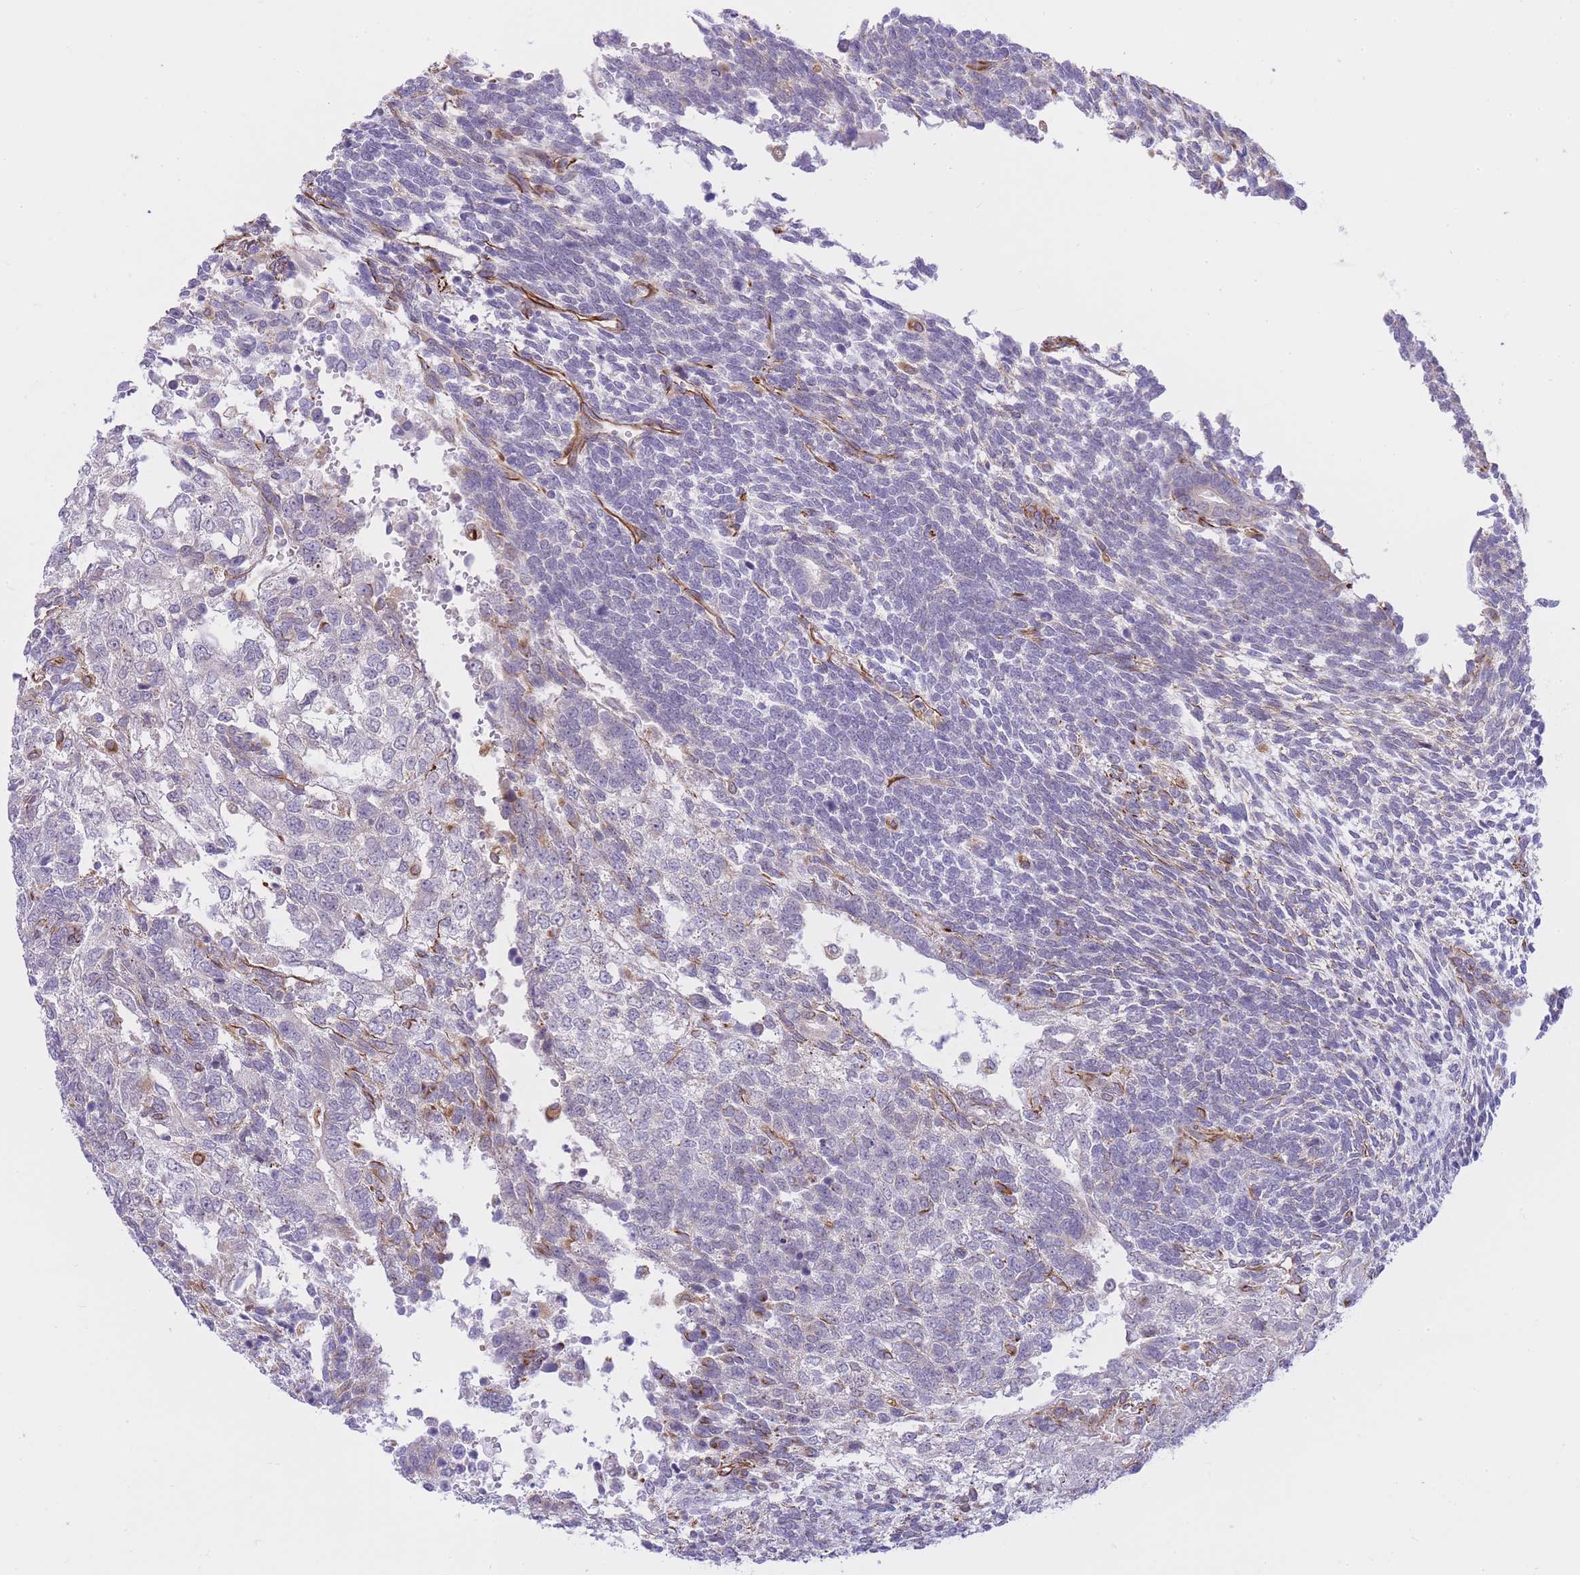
{"staining": {"intensity": "negative", "quantity": "none", "location": "none"}, "tissue": "testis cancer", "cell_type": "Tumor cells", "image_type": "cancer", "snomed": [{"axis": "morphology", "description": "Carcinoma, Embryonal, NOS"}, {"axis": "topography", "description": "Testis"}], "caption": "Testis embryonal carcinoma was stained to show a protein in brown. There is no significant staining in tumor cells.", "gene": "ECPAS", "patient": {"sex": "male", "age": 23}}